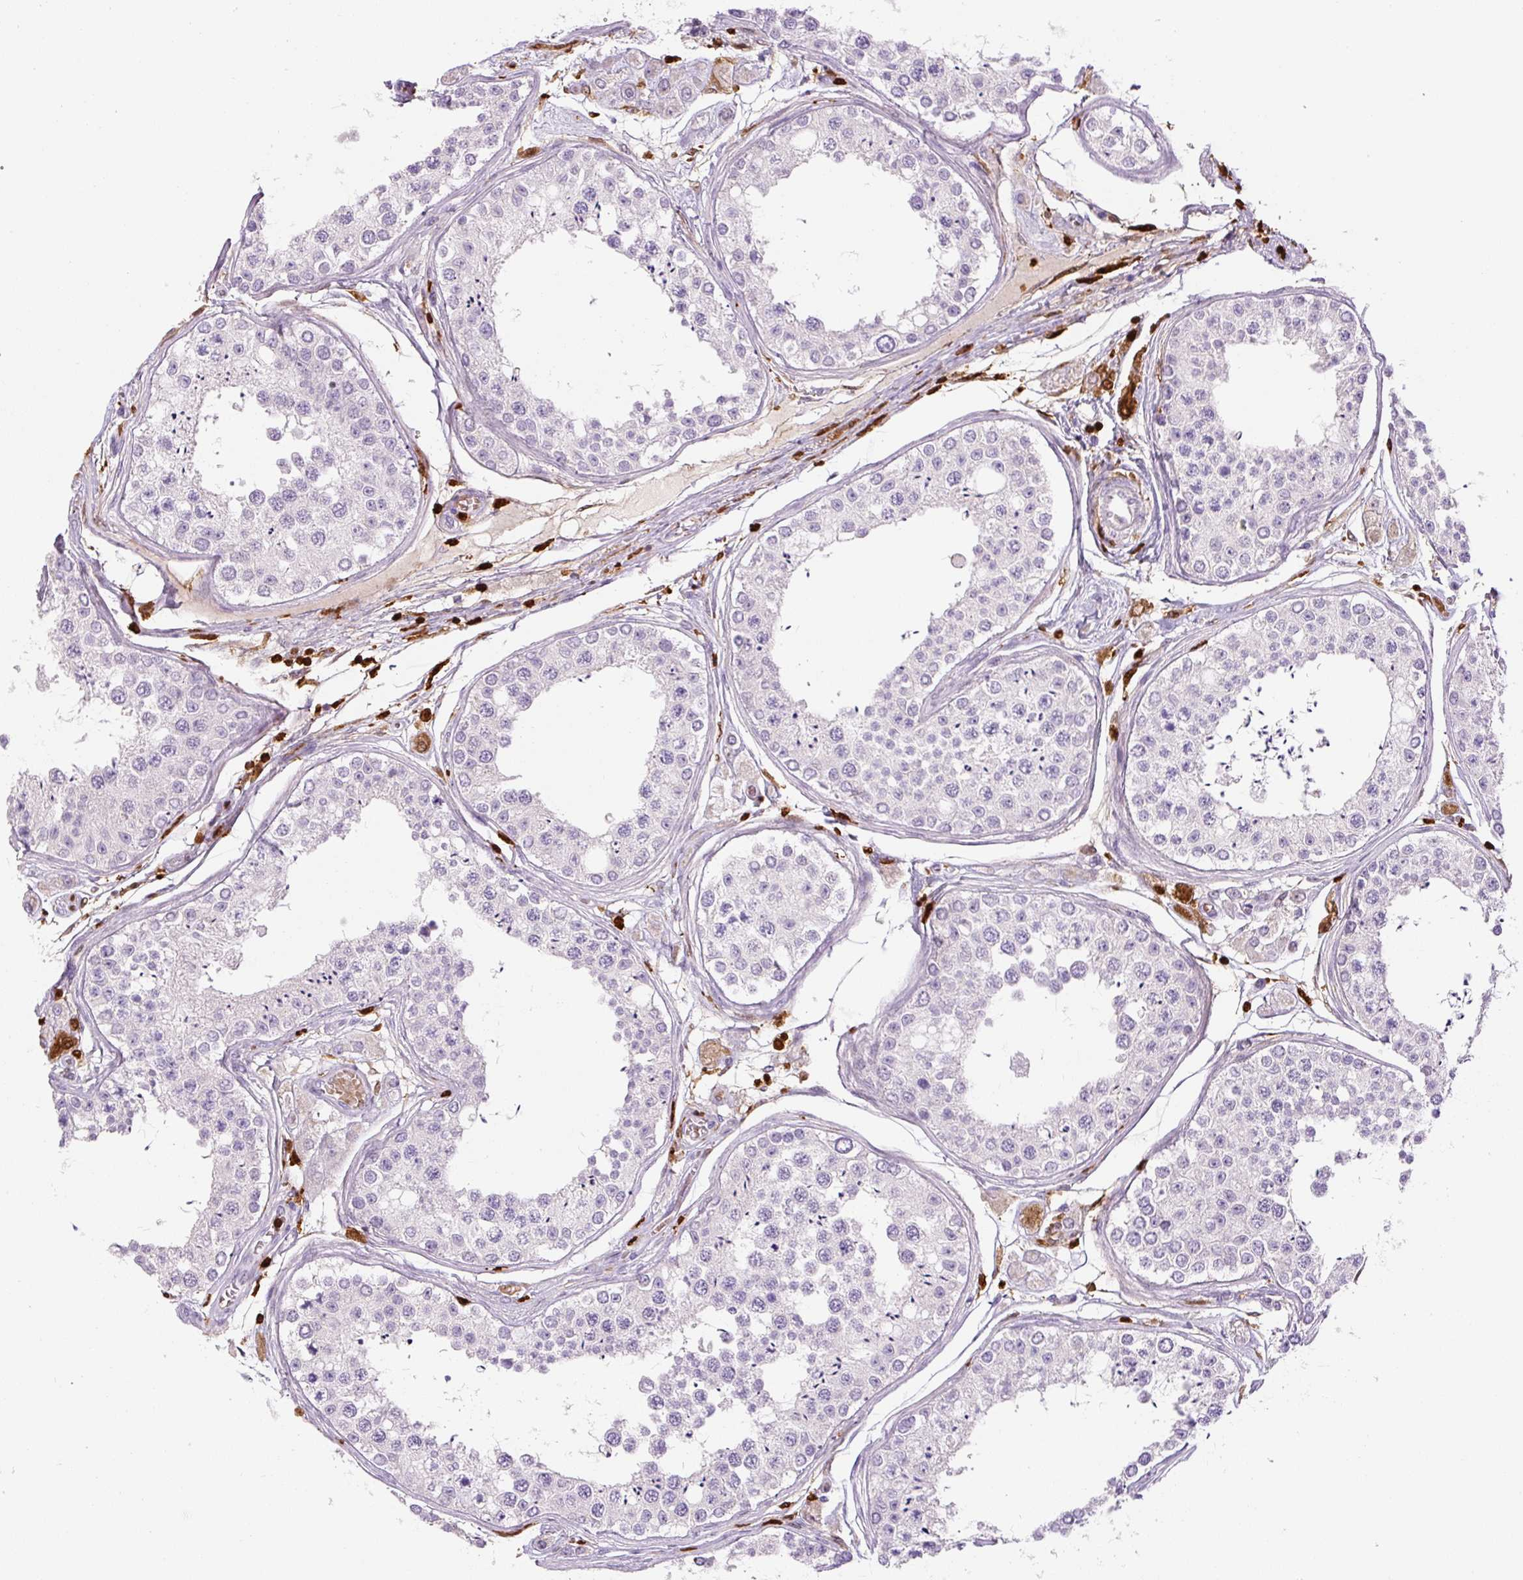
{"staining": {"intensity": "negative", "quantity": "none", "location": "none"}, "tissue": "testis", "cell_type": "Cells in seminiferous ducts", "image_type": "normal", "snomed": [{"axis": "morphology", "description": "Normal tissue, NOS"}, {"axis": "topography", "description": "Testis"}], "caption": "Immunohistochemistry image of normal human testis stained for a protein (brown), which demonstrates no positivity in cells in seminiferous ducts.", "gene": "S100A4", "patient": {"sex": "male", "age": 25}}